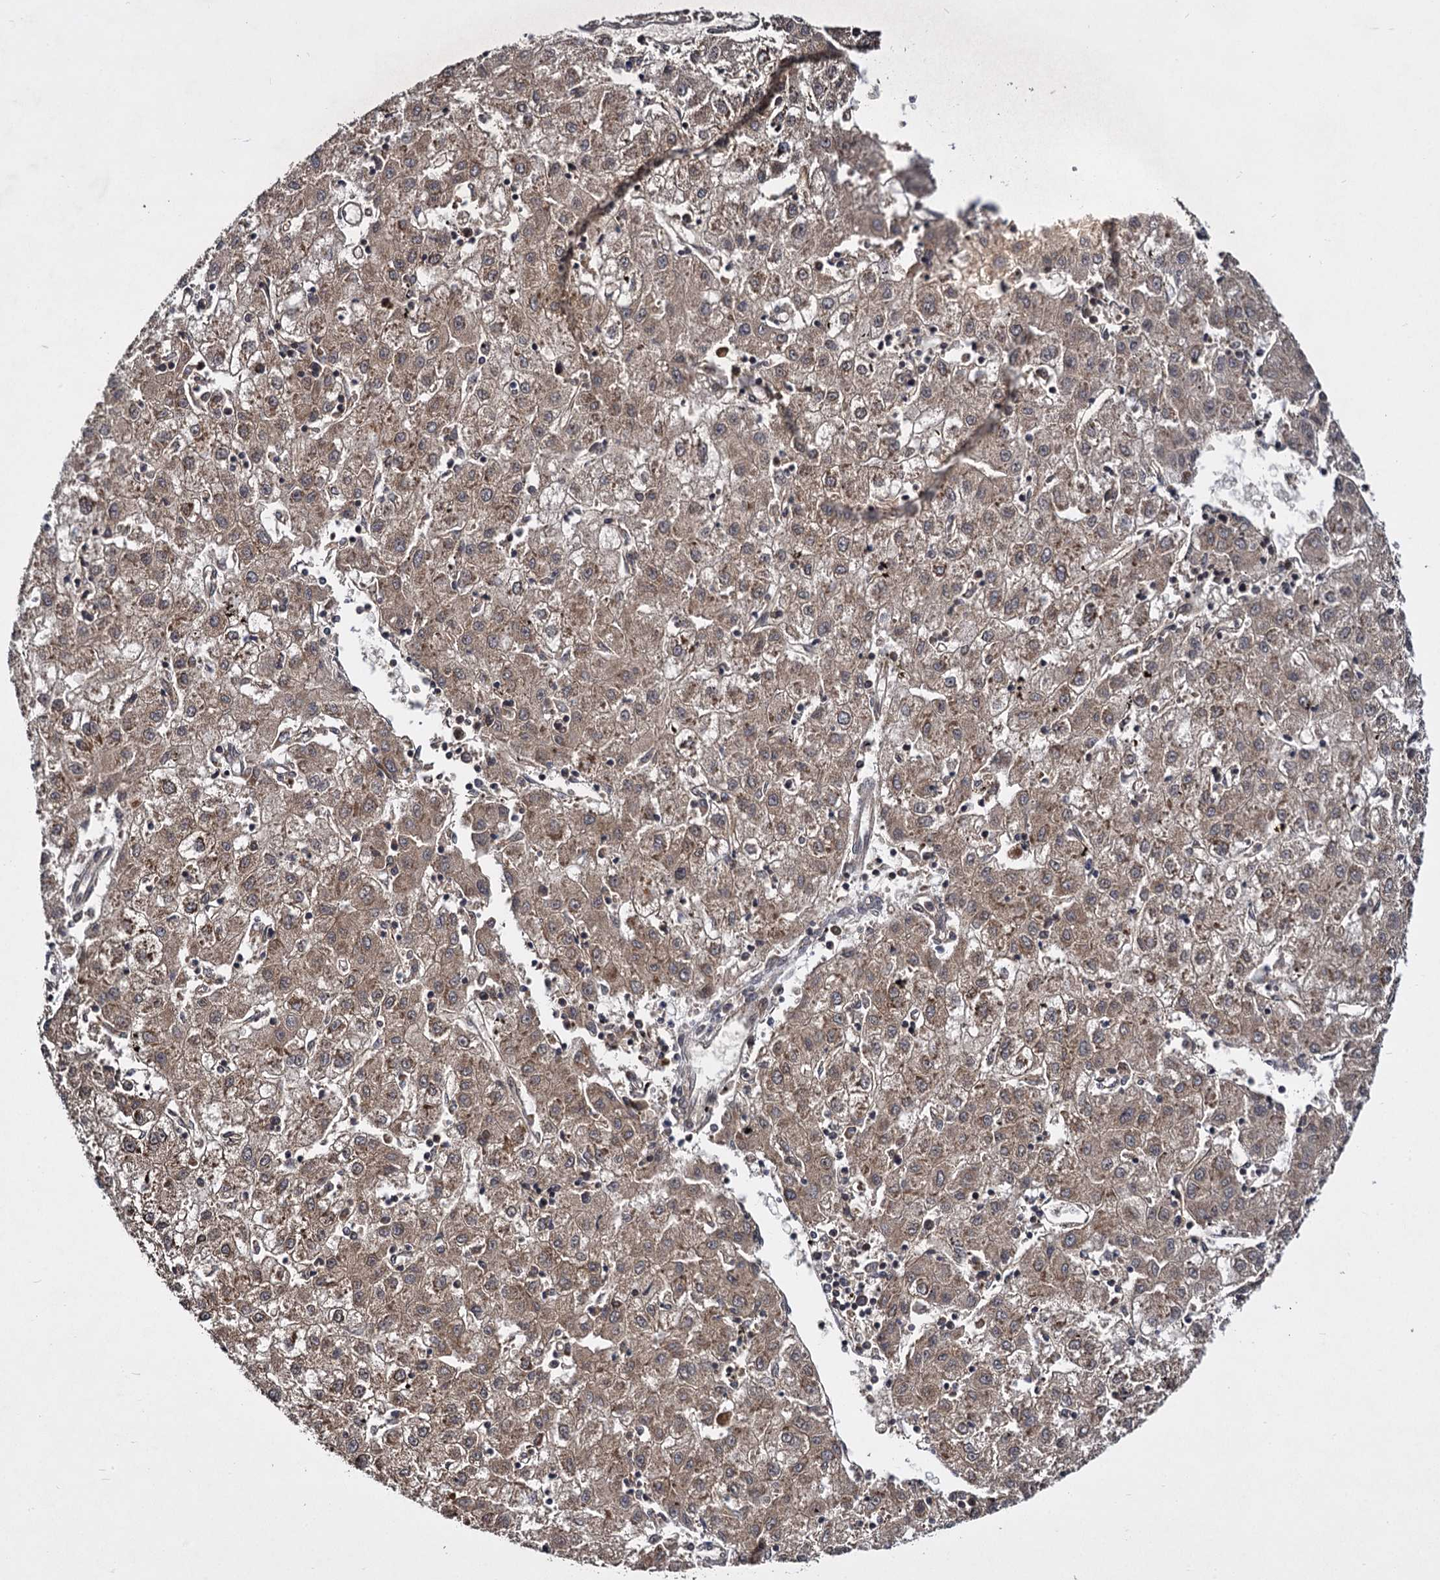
{"staining": {"intensity": "moderate", "quantity": ">75%", "location": "cytoplasmic/membranous"}, "tissue": "liver cancer", "cell_type": "Tumor cells", "image_type": "cancer", "snomed": [{"axis": "morphology", "description": "Carcinoma, Hepatocellular, NOS"}, {"axis": "topography", "description": "Liver"}], "caption": "A brown stain labels moderate cytoplasmic/membranous expression of a protein in liver cancer (hepatocellular carcinoma) tumor cells.", "gene": "INPPL1", "patient": {"sex": "male", "age": 72}}